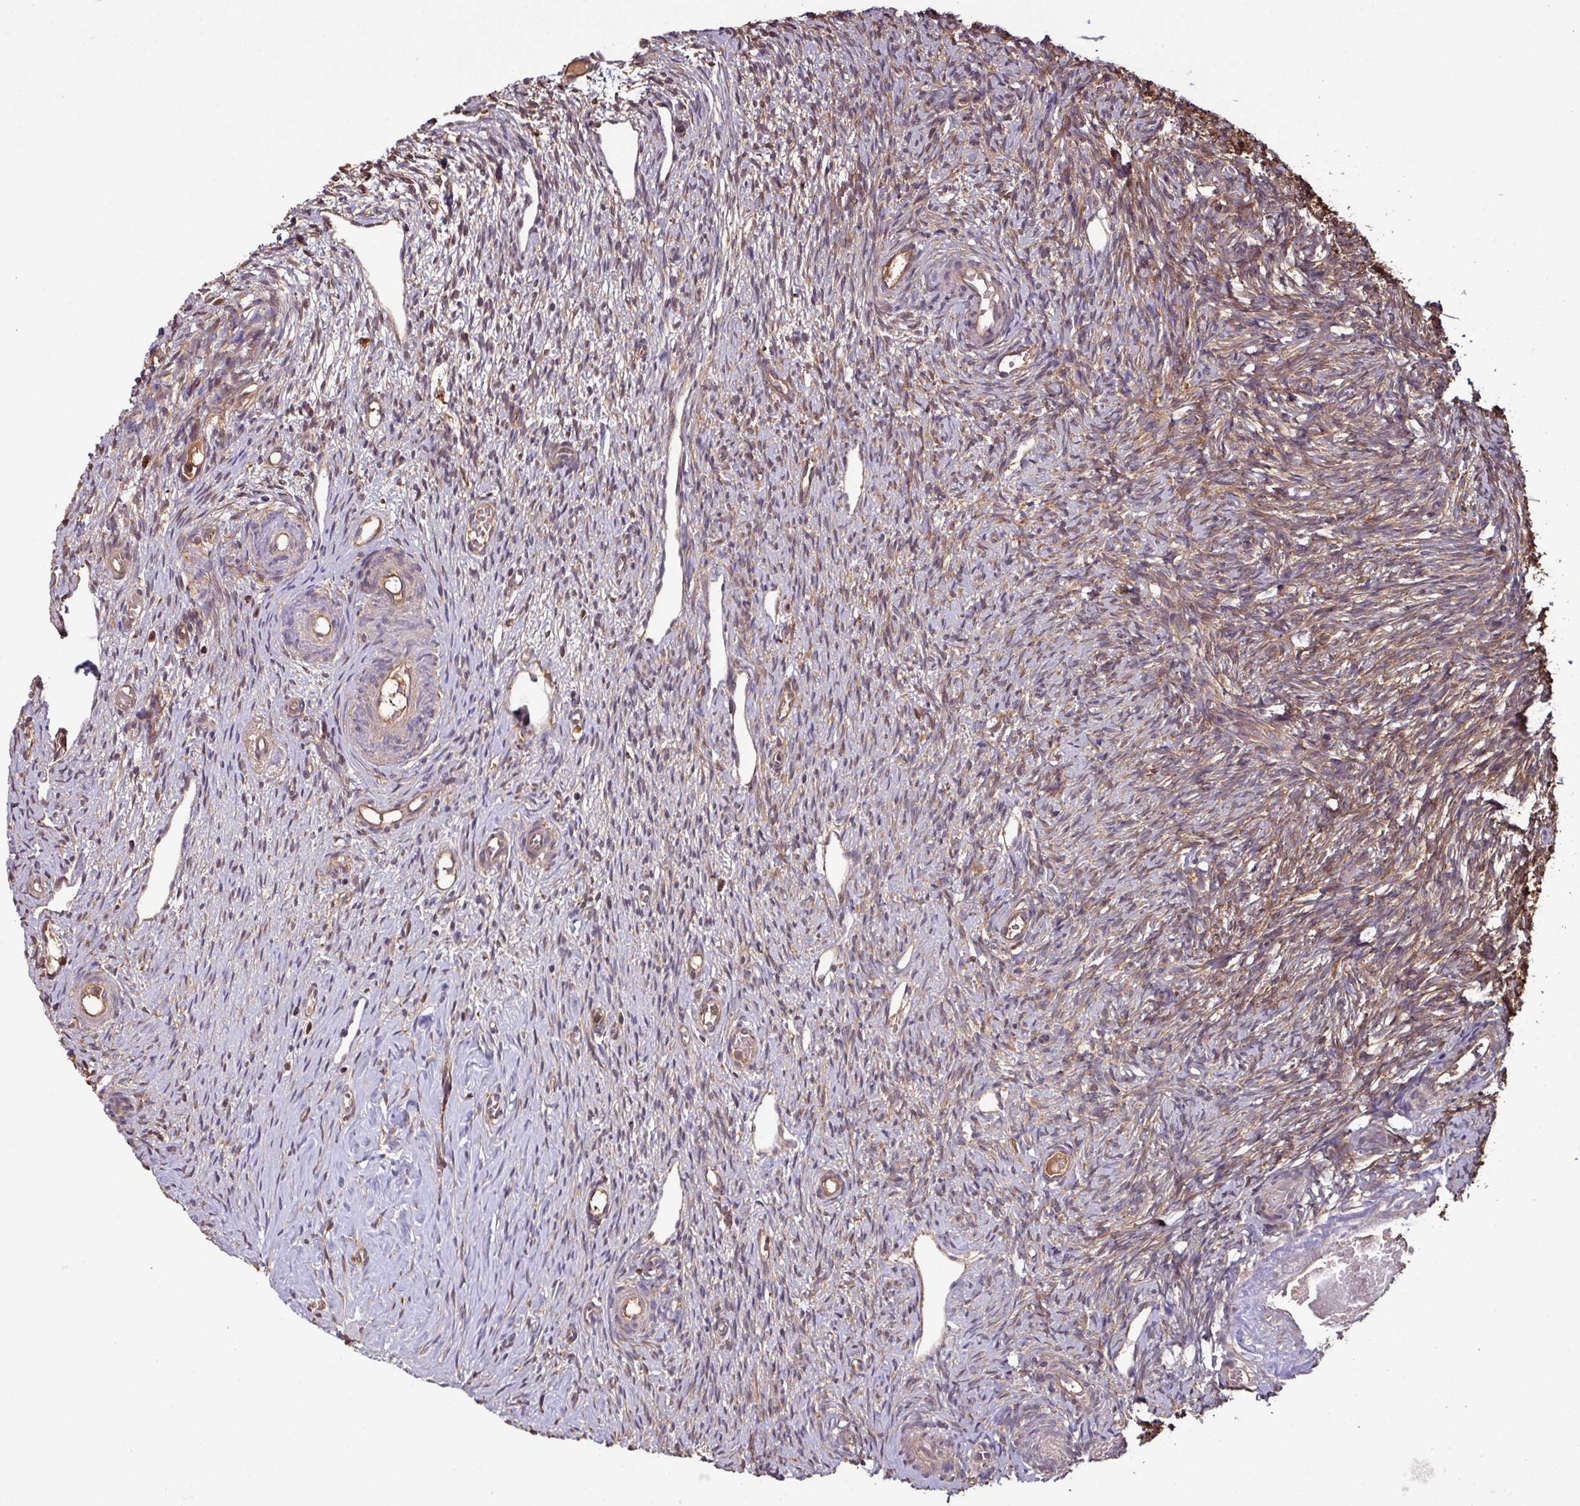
{"staining": {"intensity": "moderate", "quantity": ">75%", "location": "cytoplasmic/membranous"}, "tissue": "ovary", "cell_type": "Follicle cells", "image_type": "normal", "snomed": [{"axis": "morphology", "description": "Normal tissue, NOS"}, {"axis": "topography", "description": "Ovary"}], "caption": "A brown stain highlights moderate cytoplasmic/membranous staining of a protein in follicle cells of normal ovary. The staining was performed using DAB, with brown indicating positive protein expression. Nuclei are stained blue with hematoxylin.", "gene": "GNPDA1", "patient": {"sex": "female", "age": 51}}